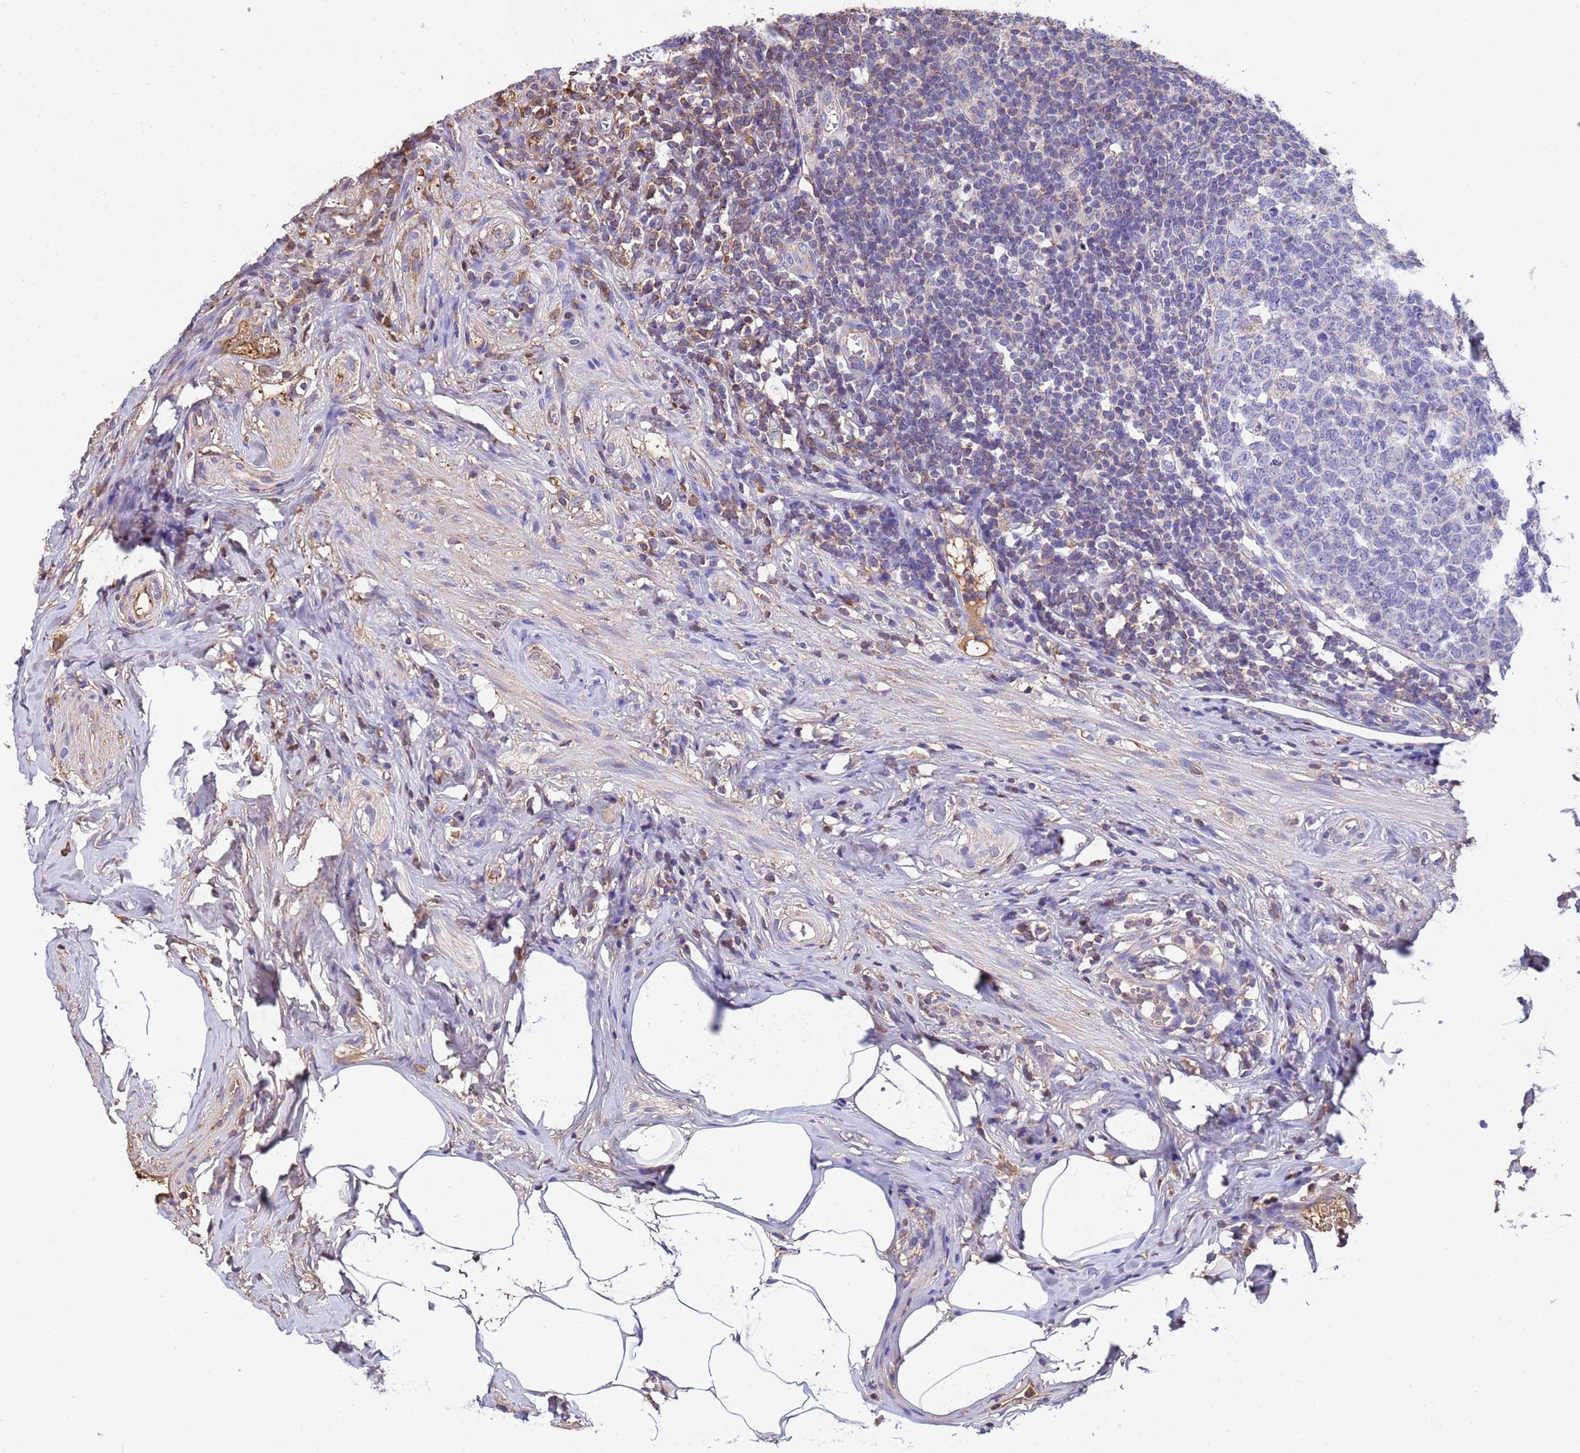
{"staining": {"intensity": "weak", "quantity": "<25%", "location": "cytoplasmic/membranous"}, "tissue": "appendix", "cell_type": "Glandular cells", "image_type": "normal", "snomed": [{"axis": "morphology", "description": "Normal tissue, NOS"}, {"axis": "topography", "description": "Appendix"}], "caption": "IHC of unremarkable human appendix reveals no expression in glandular cells. Nuclei are stained in blue.", "gene": "GLUD1", "patient": {"sex": "male", "age": 56}}